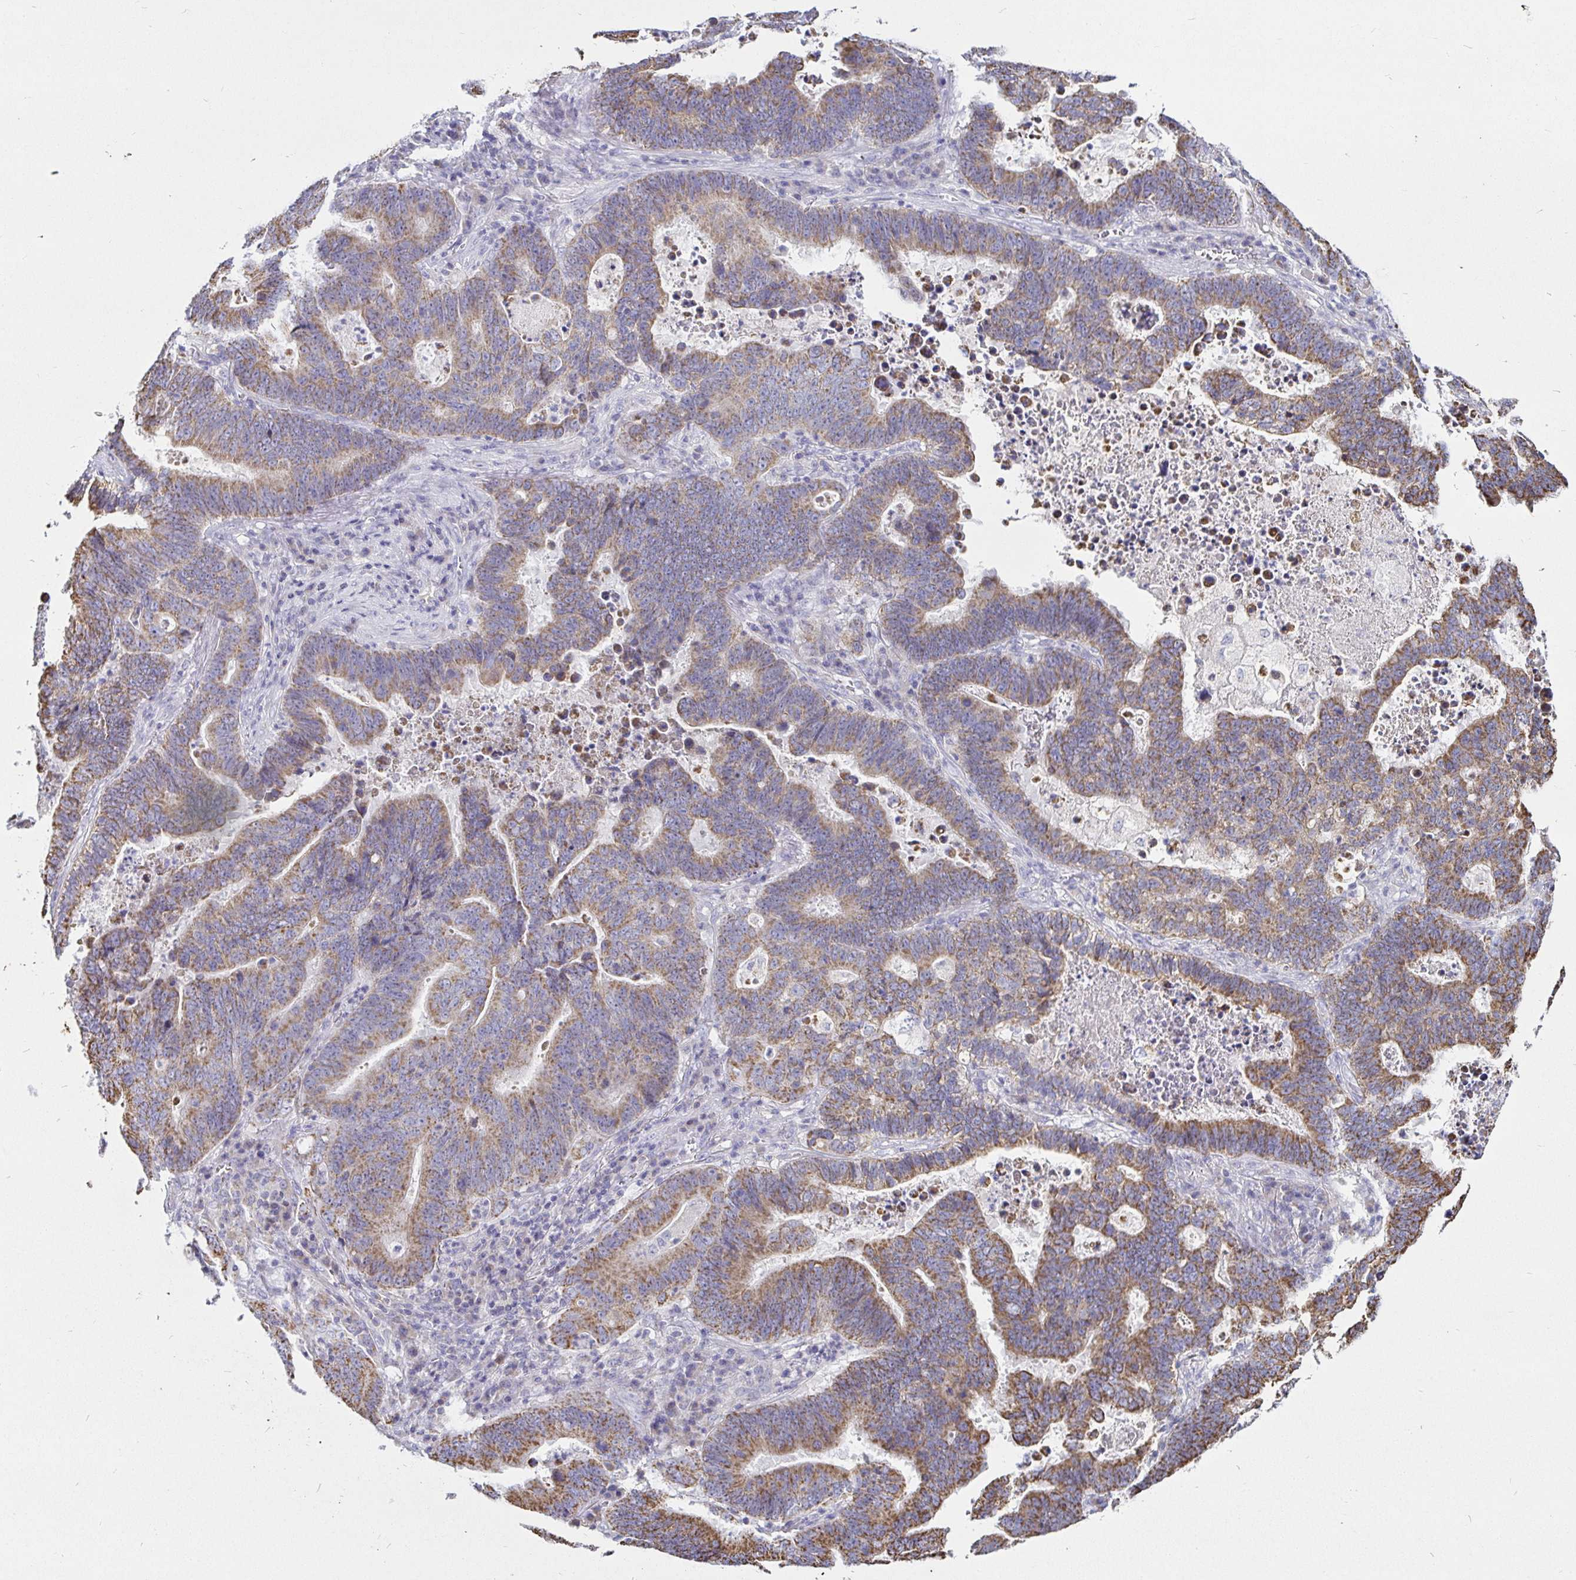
{"staining": {"intensity": "moderate", "quantity": ">75%", "location": "cytoplasmic/membranous"}, "tissue": "lung cancer", "cell_type": "Tumor cells", "image_type": "cancer", "snomed": [{"axis": "morphology", "description": "Aneuploidy"}, {"axis": "morphology", "description": "Adenocarcinoma, NOS"}, {"axis": "morphology", "description": "Adenocarcinoma primary or metastatic"}, {"axis": "topography", "description": "Lung"}], "caption": "Lung adenocarcinoma stained with a brown dye reveals moderate cytoplasmic/membranous positive expression in approximately >75% of tumor cells.", "gene": "PGAM2", "patient": {"sex": "female", "age": 75}}